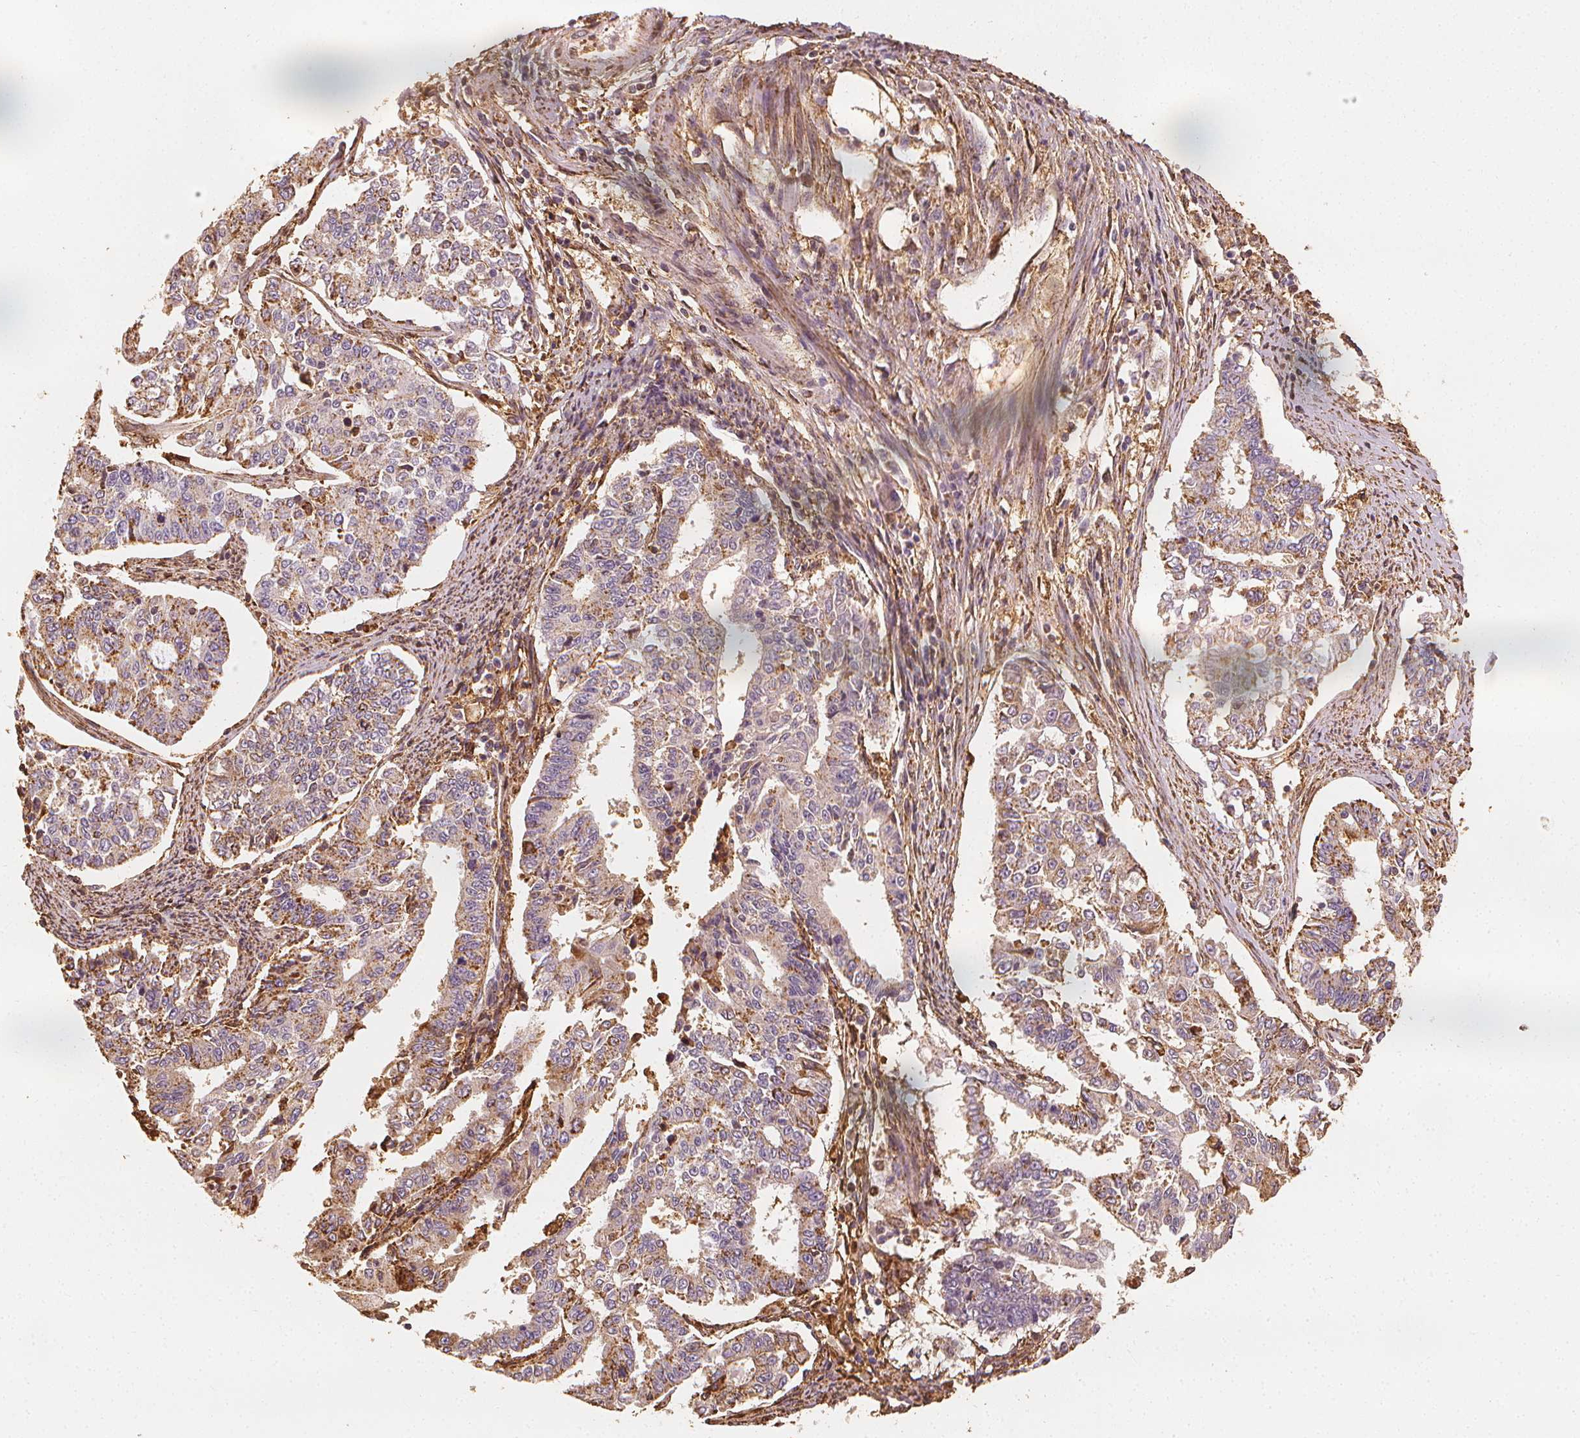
{"staining": {"intensity": "weak", "quantity": "25%-75%", "location": "cytoplasmic/membranous"}, "tissue": "endometrial cancer", "cell_type": "Tumor cells", "image_type": "cancer", "snomed": [{"axis": "morphology", "description": "Adenocarcinoma, NOS"}, {"axis": "topography", "description": "Uterus"}], "caption": "IHC of human adenocarcinoma (endometrial) displays low levels of weak cytoplasmic/membranous positivity in approximately 25%-75% of tumor cells. Immunohistochemistry (ihc) stains the protein in brown and the nuclei are stained blue.", "gene": "ARHGAP26", "patient": {"sex": "female", "age": 59}}